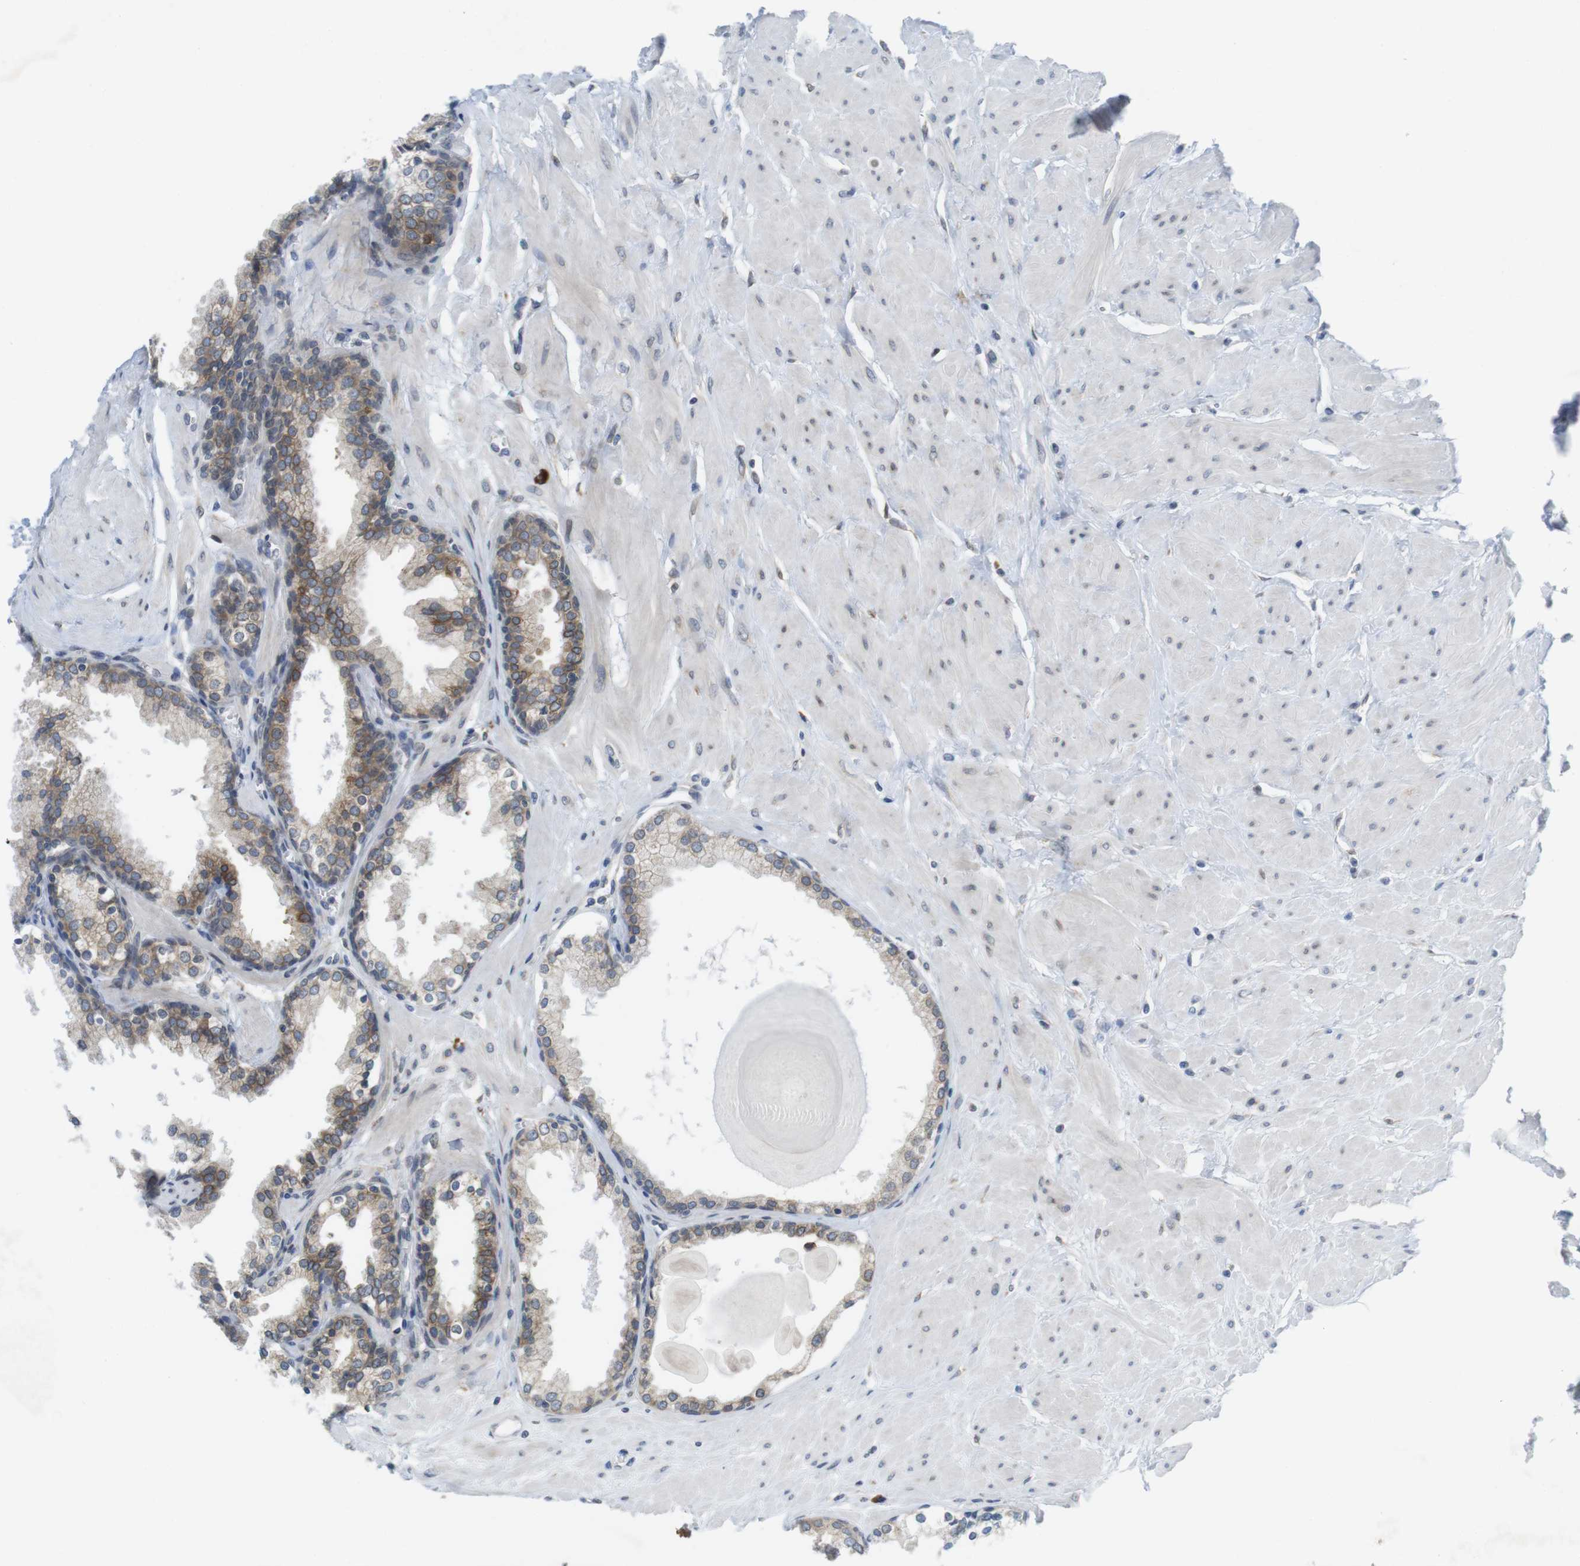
{"staining": {"intensity": "moderate", "quantity": "25%-75%", "location": "cytoplasmic/membranous"}, "tissue": "prostate", "cell_type": "Glandular cells", "image_type": "normal", "snomed": [{"axis": "morphology", "description": "Normal tissue, NOS"}, {"axis": "topography", "description": "Prostate"}], "caption": "Protein staining of normal prostate demonstrates moderate cytoplasmic/membranous staining in approximately 25%-75% of glandular cells.", "gene": "ERGIC3", "patient": {"sex": "male", "age": 51}}